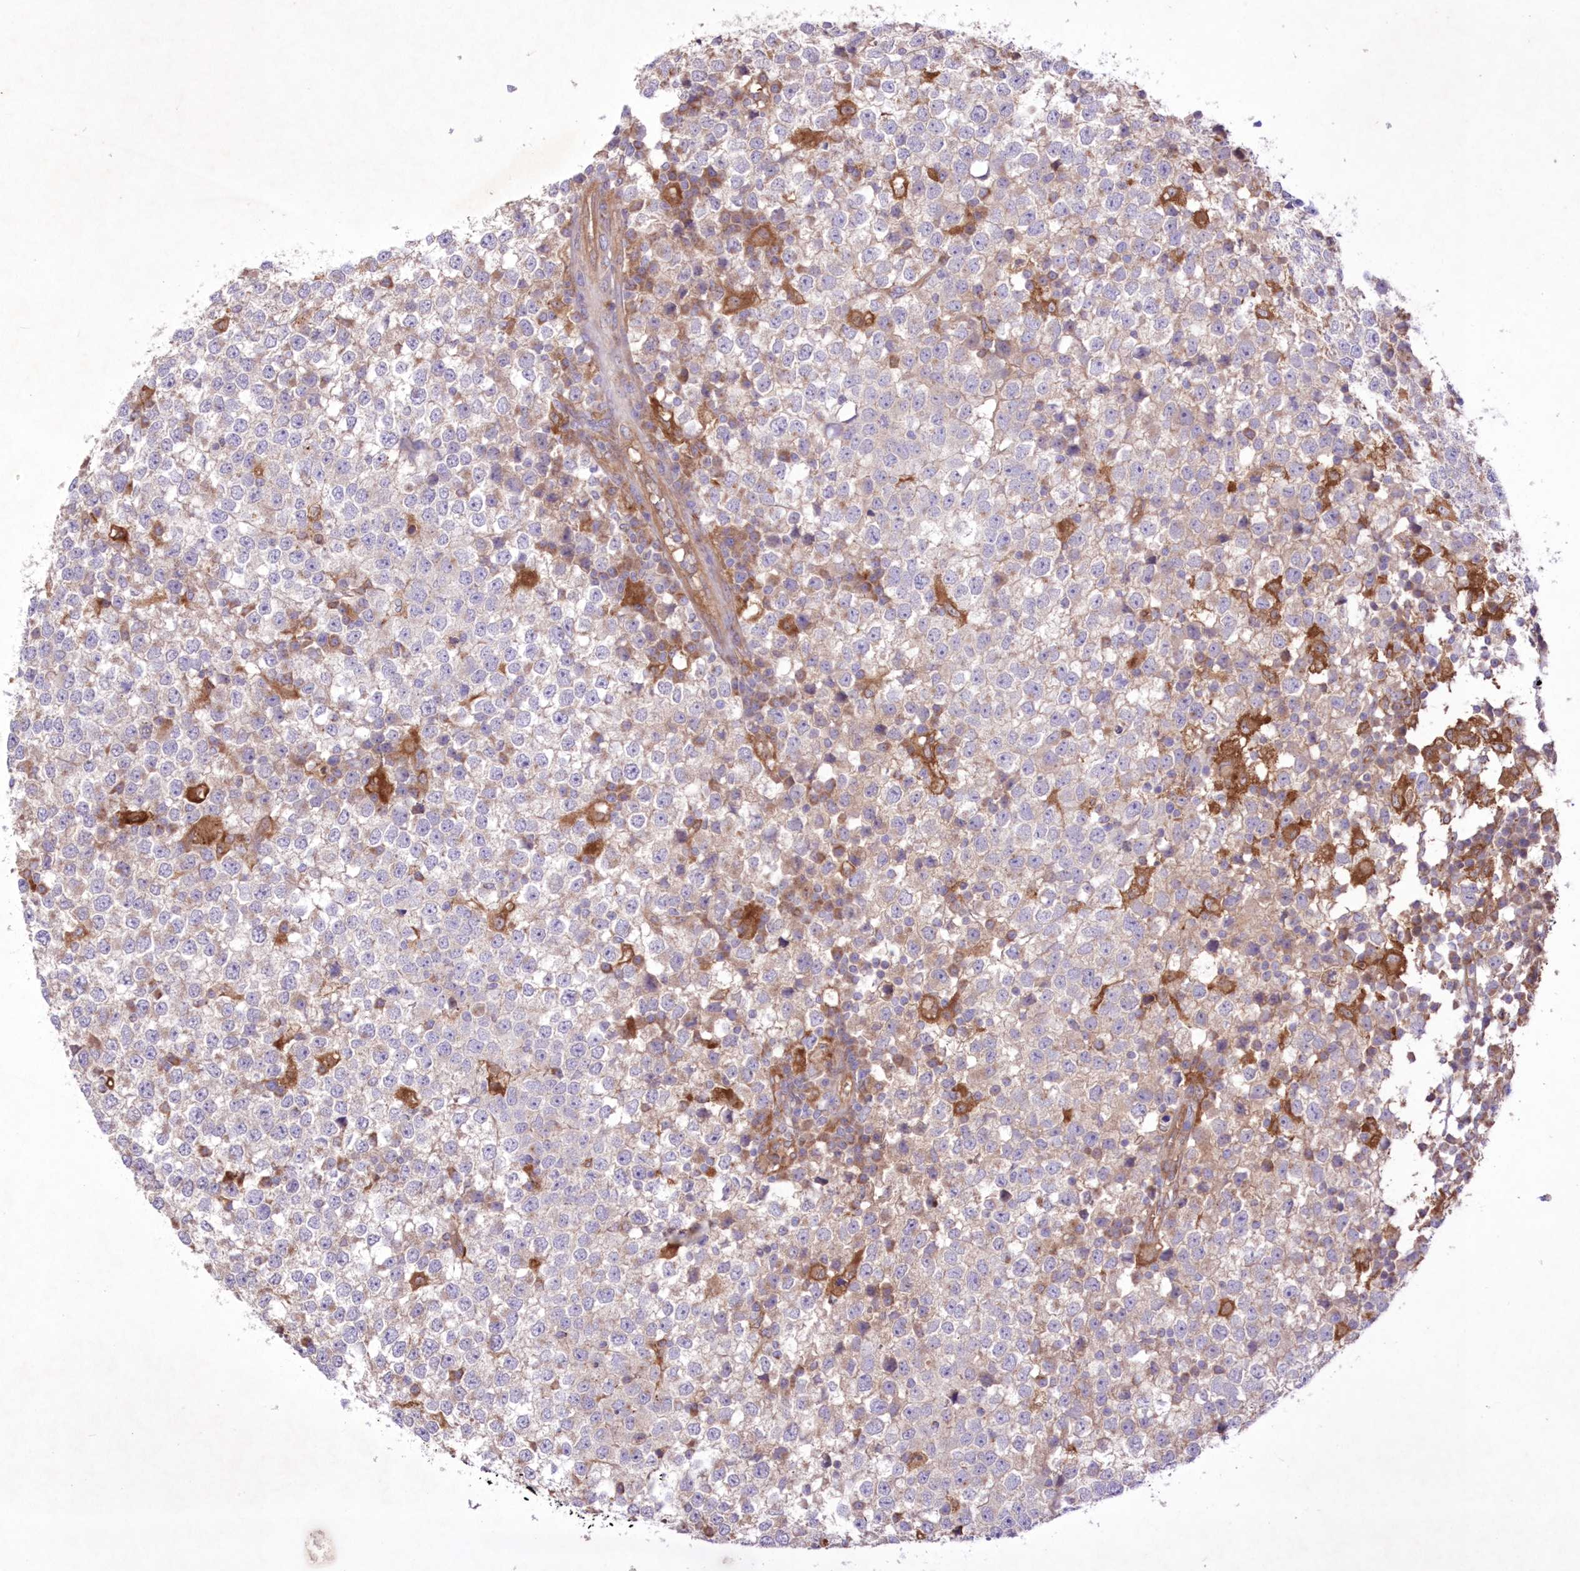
{"staining": {"intensity": "negative", "quantity": "none", "location": "none"}, "tissue": "testis cancer", "cell_type": "Tumor cells", "image_type": "cancer", "snomed": [{"axis": "morphology", "description": "Seminoma, NOS"}, {"axis": "topography", "description": "Testis"}], "caption": "An immunohistochemistry histopathology image of testis cancer is shown. There is no staining in tumor cells of testis cancer.", "gene": "FCHO2", "patient": {"sex": "male", "age": 65}}